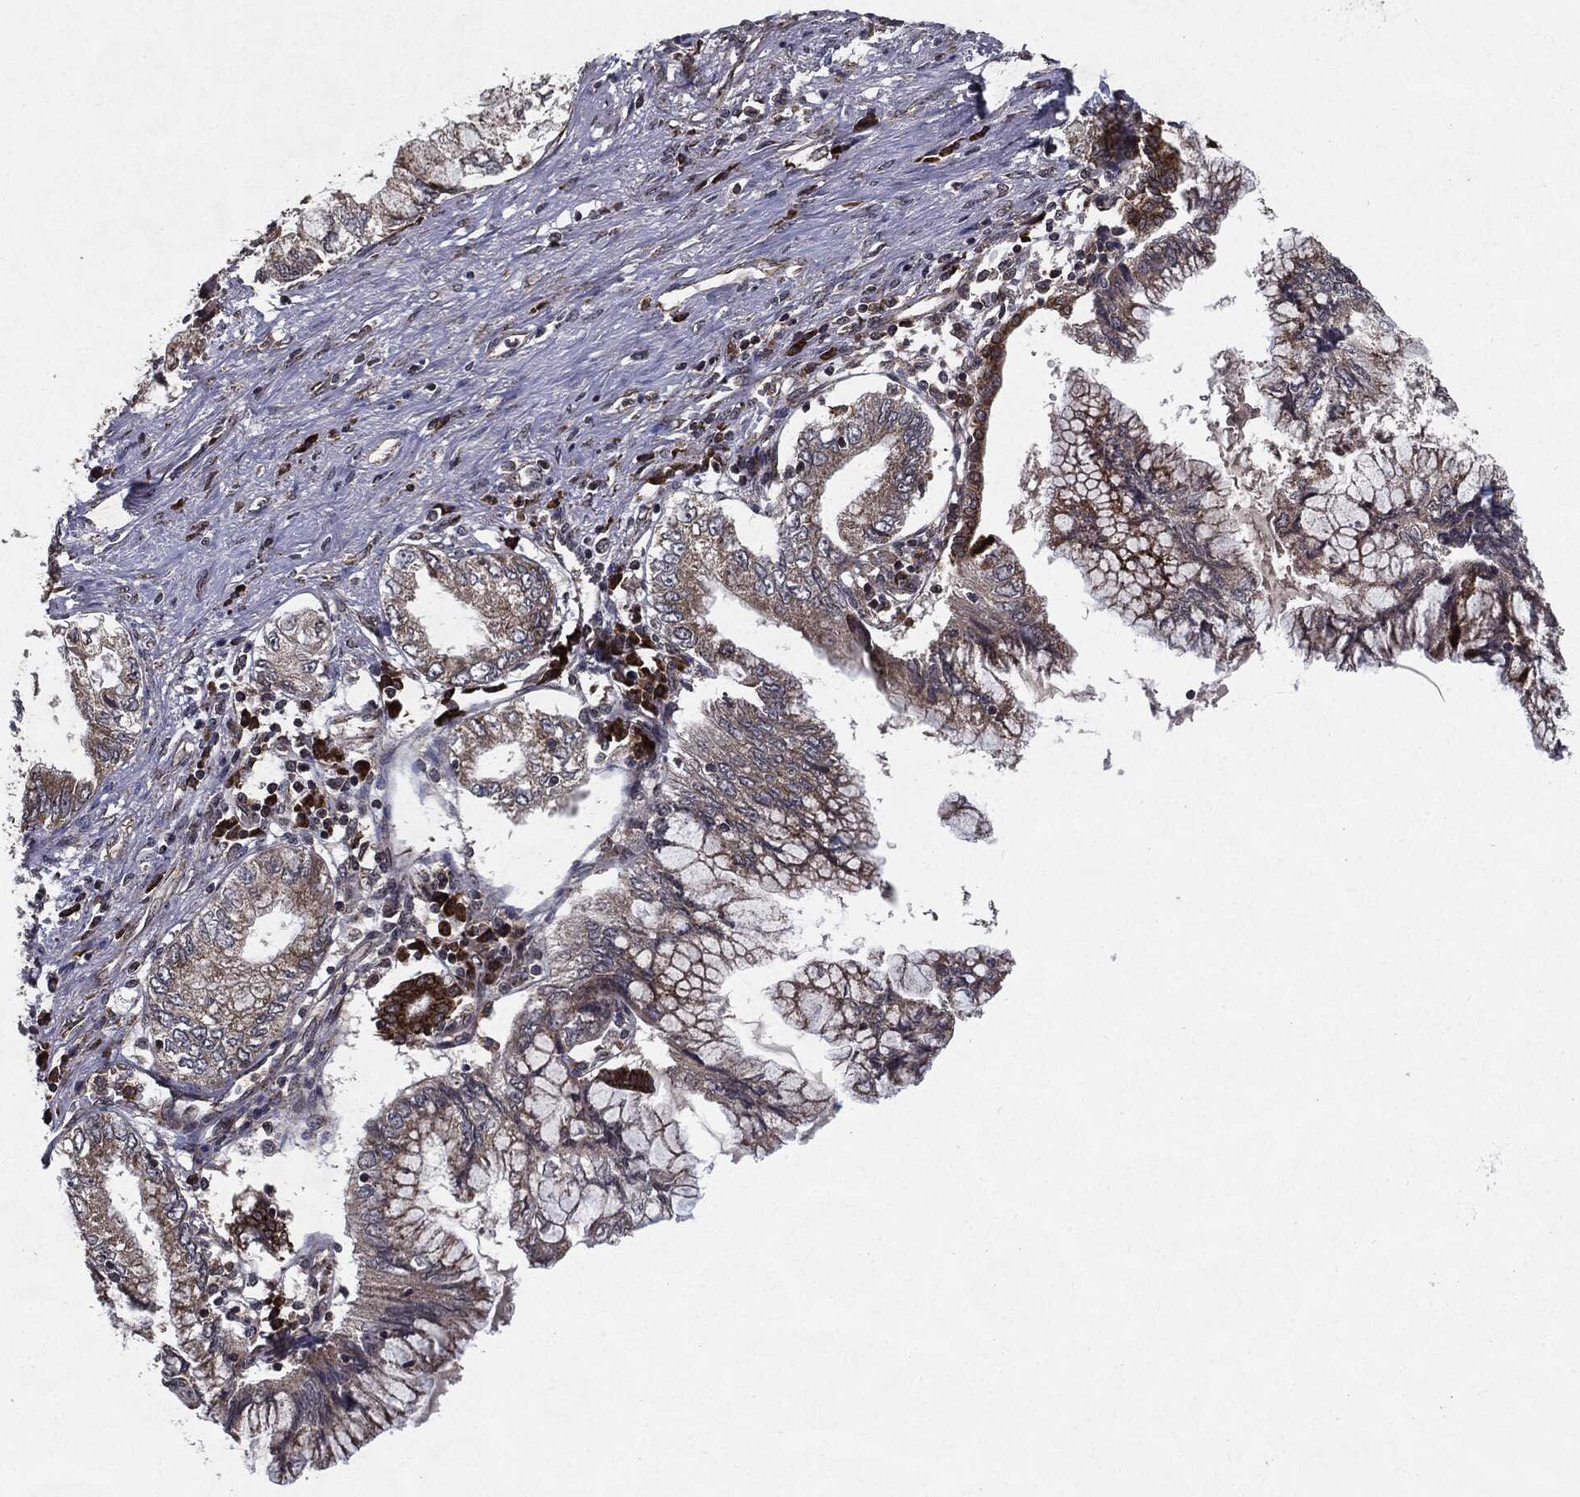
{"staining": {"intensity": "weak", "quantity": "25%-75%", "location": "cytoplasmic/membranous"}, "tissue": "pancreatic cancer", "cell_type": "Tumor cells", "image_type": "cancer", "snomed": [{"axis": "morphology", "description": "Adenocarcinoma, NOS"}, {"axis": "topography", "description": "Pancreas"}], "caption": "Weak cytoplasmic/membranous expression is appreciated in approximately 25%-75% of tumor cells in pancreatic adenocarcinoma.", "gene": "HDAC5", "patient": {"sex": "female", "age": 73}}